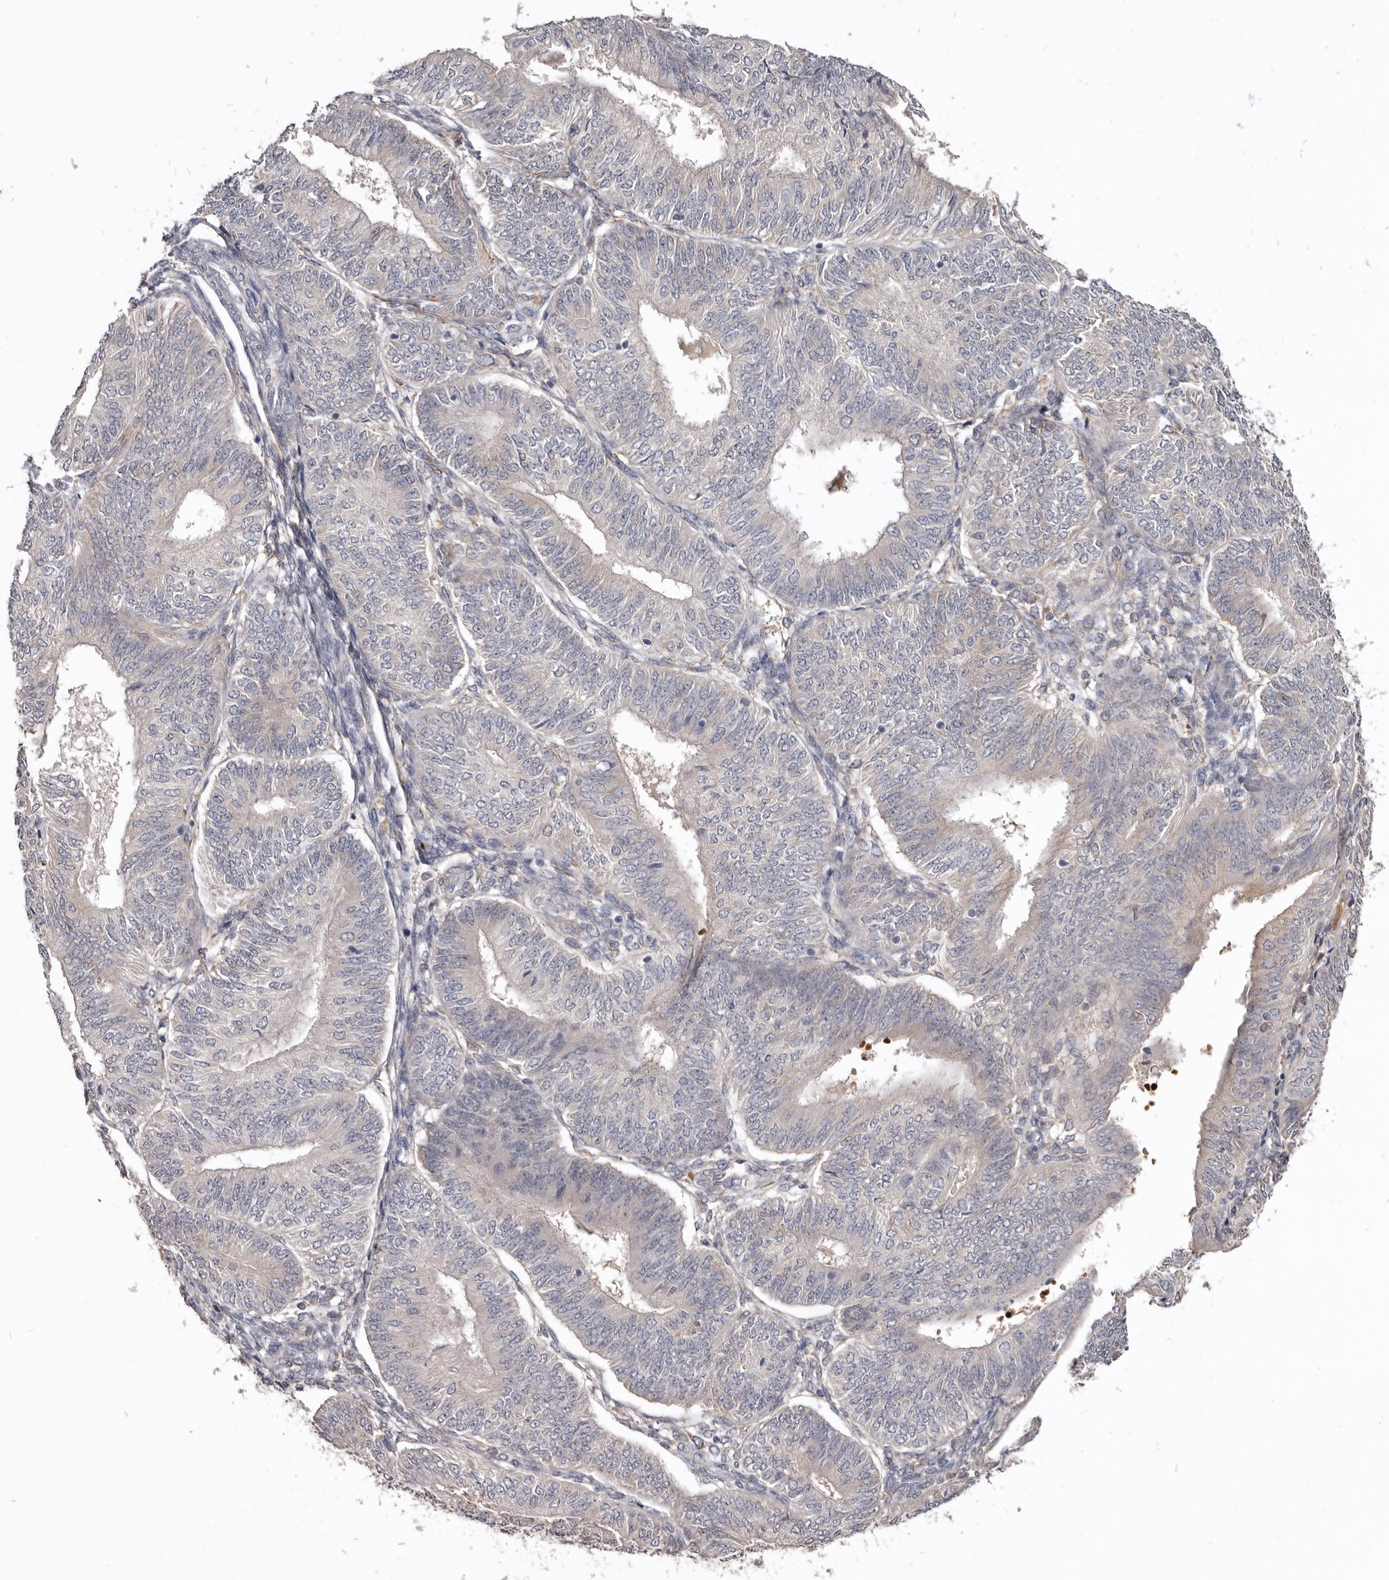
{"staining": {"intensity": "negative", "quantity": "none", "location": "none"}, "tissue": "endometrial cancer", "cell_type": "Tumor cells", "image_type": "cancer", "snomed": [{"axis": "morphology", "description": "Adenocarcinoma, NOS"}, {"axis": "topography", "description": "Endometrium"}], "caption": "A micrograph of adenocarcinoma (endometrial) stained for a protein reveals no brown staining in tumor cells.", "gene": "NENF", "patient": {"sex": "female", "age": 58}}